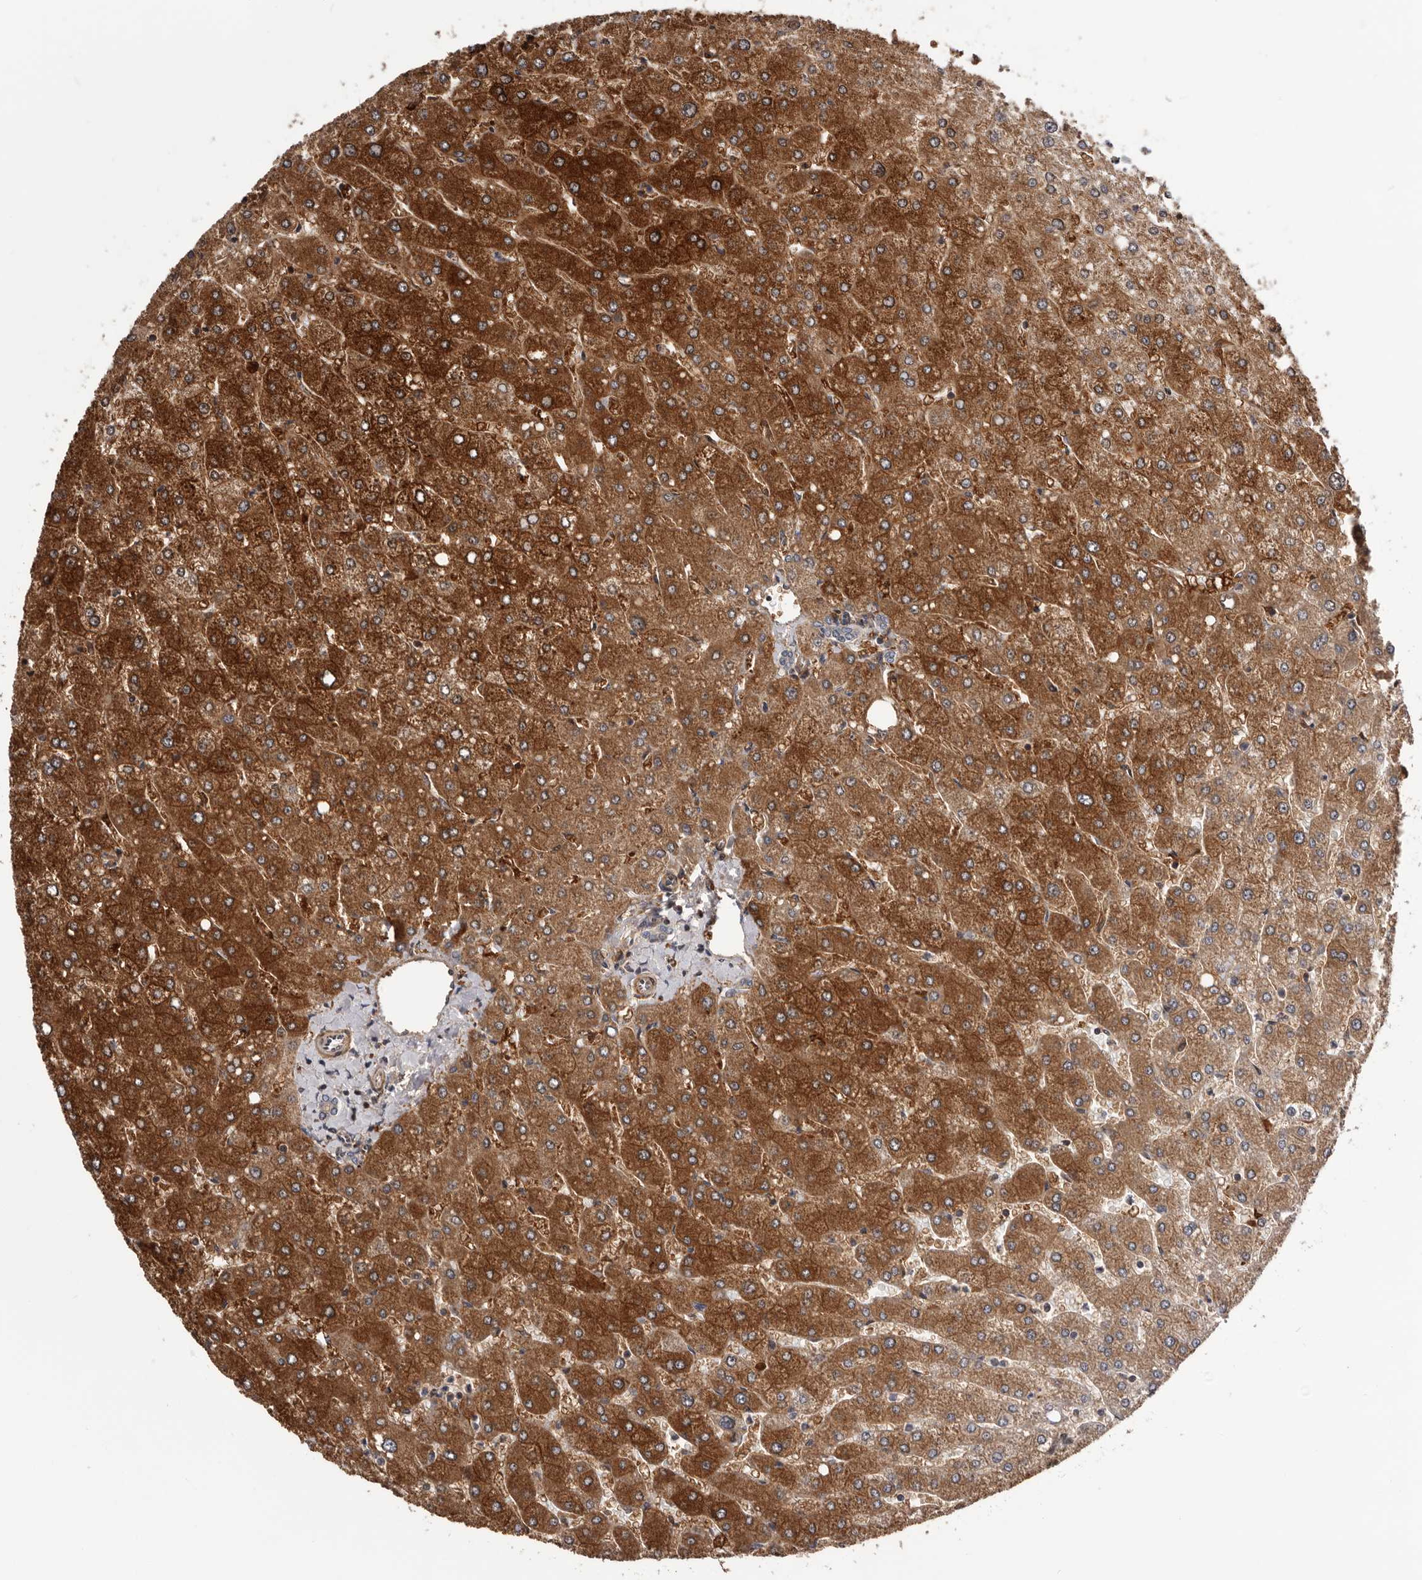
{"staining": {"intensity": "moderate", "quantity": "<25%", "location": "cytoplasmic/membranous"}, "tissue": "liver", "cell_type": "Cholangiocytes", "image_type": "normal", "snomed": [{"axis": "morphology", "description": "Normal tissue, NOS"}, {"axis": "topography", "description": "Liver"}], "caption": "Cholangiocytes exhibit moderate cytoplasmic/membranous staining in approximately <25% of cells in unremarkable liver.", "gene": "ADAMTS2", "patient": {"sex": "male", "age": 55}}